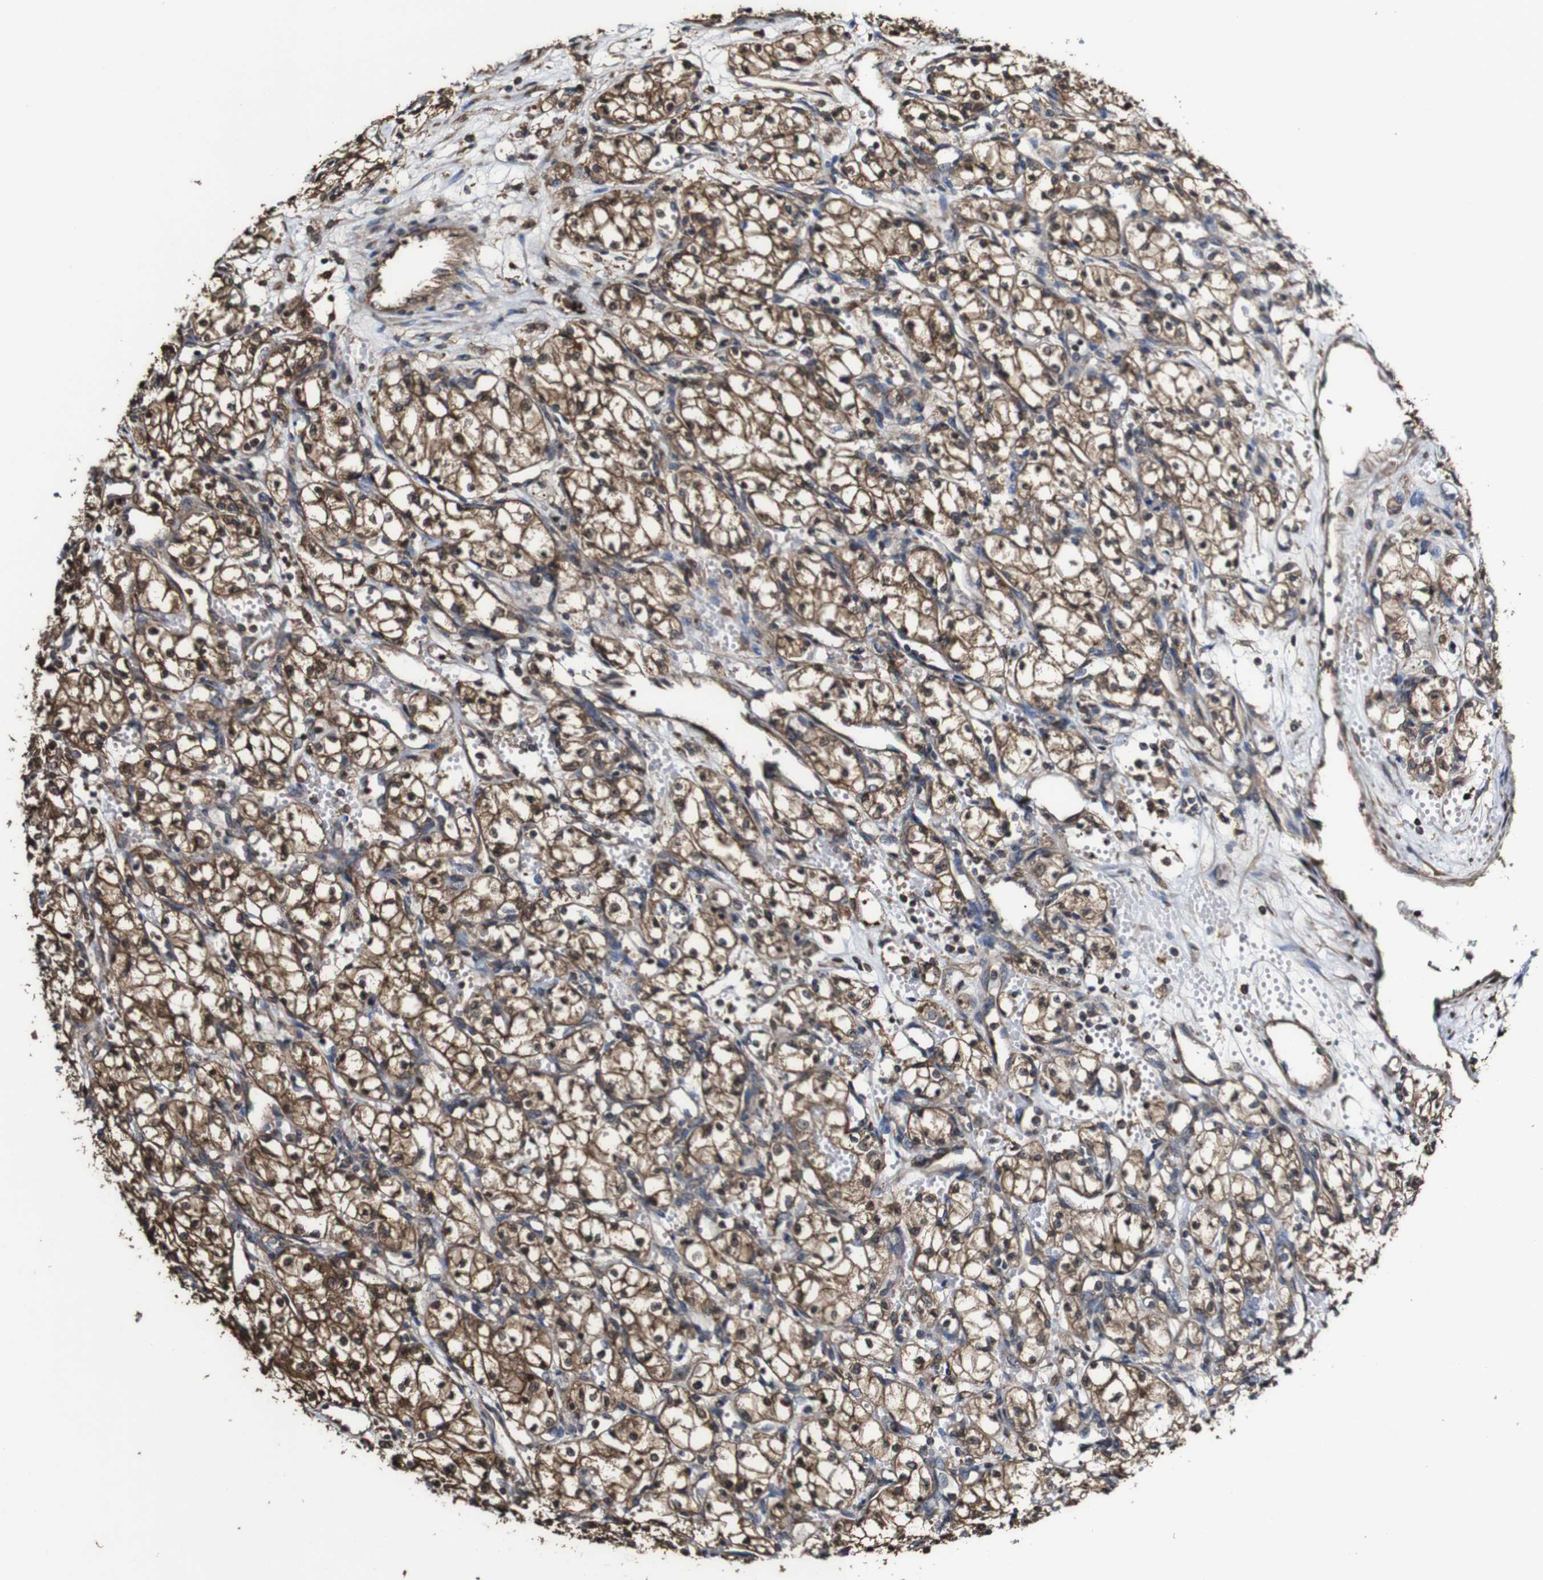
{"staining": {"intensity": "moderate", "quantity": ">75%", "location": "cytoplasmic/membranous"}, "tissue": "renal cancer", "cell_type": "Tumor cells", "image_type": "cancer", "snomed": [{"axis": "morphology", "description": "Normal tissue, NOS"}, {"axis": "morphology", "description": "Adenocarcinoma, NOS"}, {"axis": "topography", "description": "Kidney"}], "caption": "The photomicrograph exhibits a brown stain indicating the presence of a protein in the cytoplasmic/membranous of tumor cells in adenocarcinoma (renal).", "gene": "PTPRR", "patient": {"sex": "male", "age": 59}}